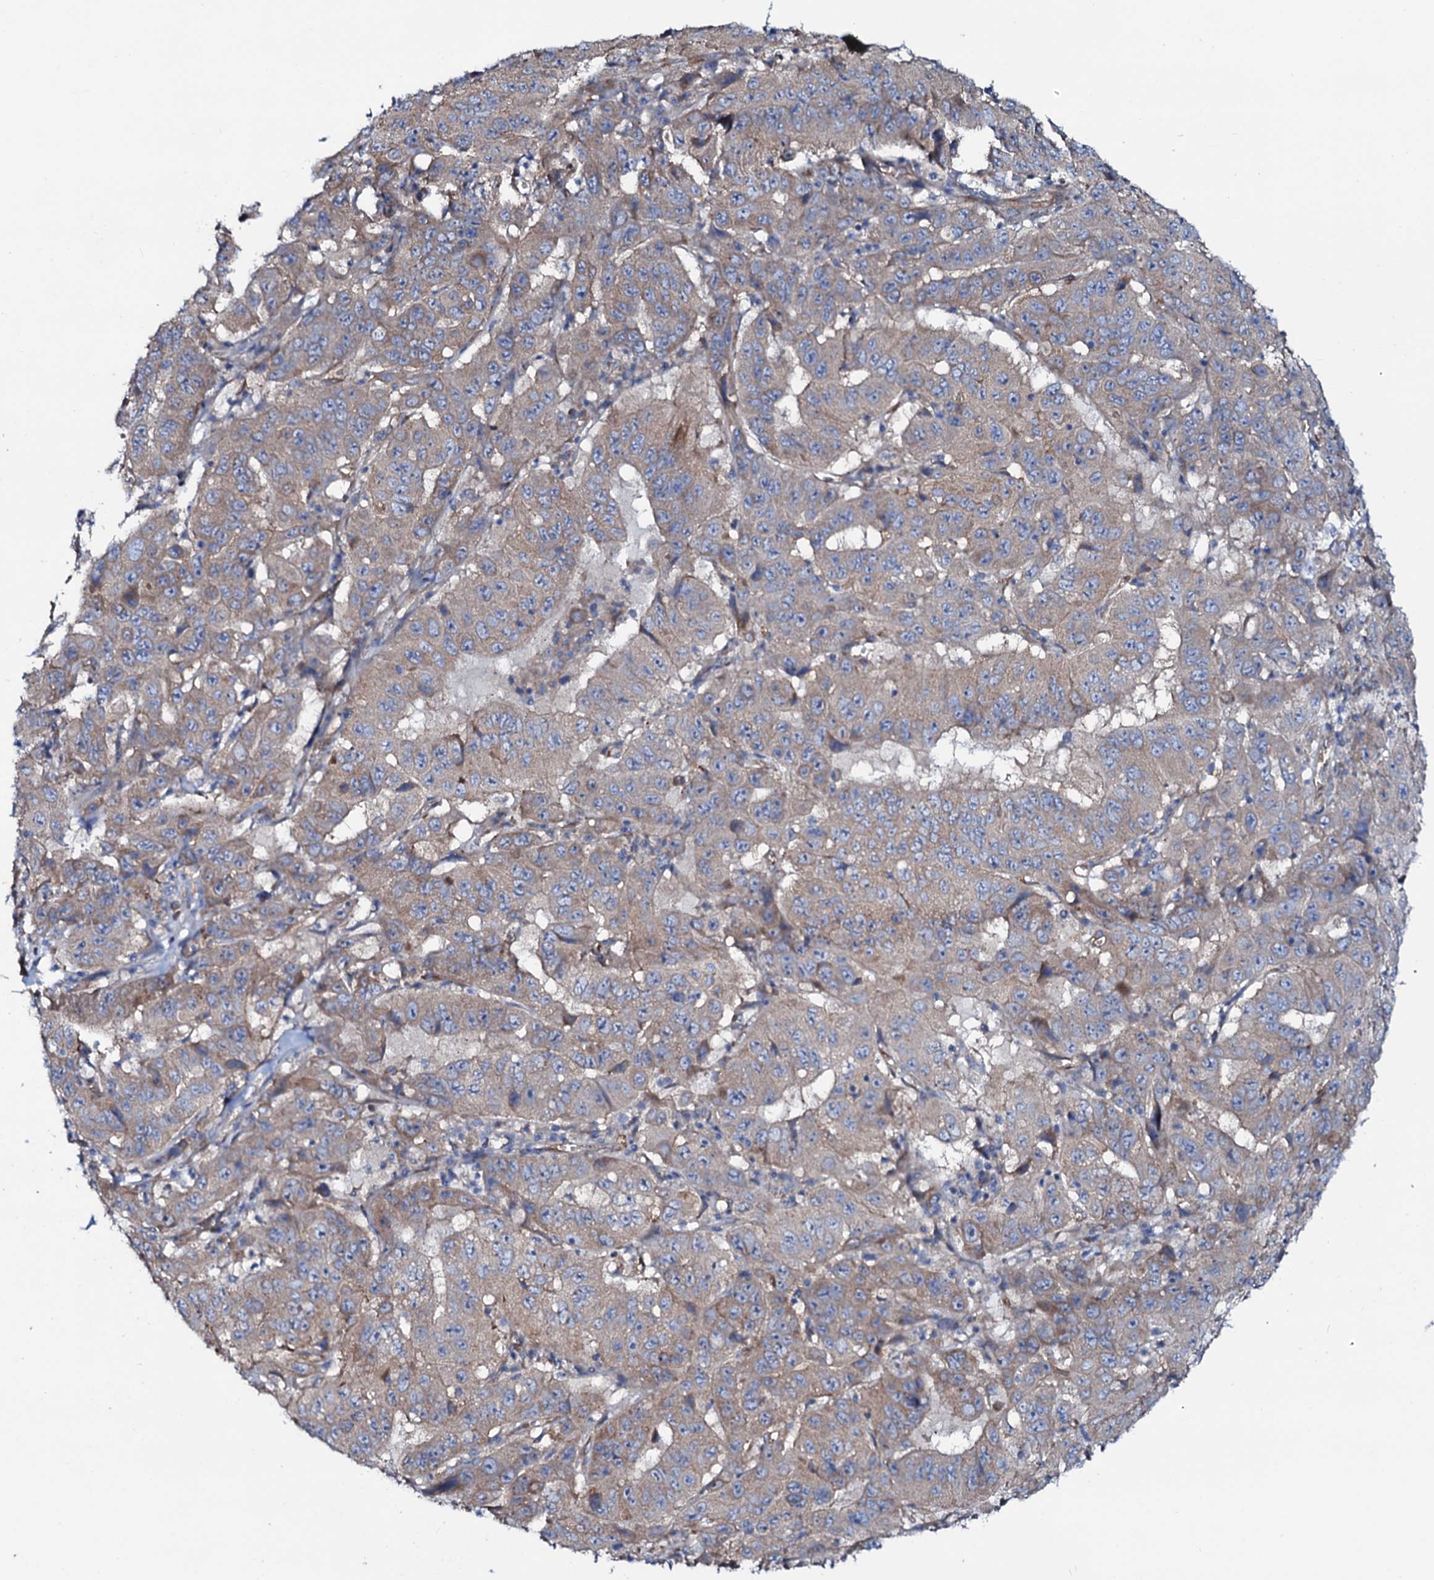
{"staining": {"intensity": "weak", "quantity": ">75%", "location": "cytoplasmic/membranous"}, "tissue": "pancreatic cancer", "cell_type": "Tumor cells", "image_type": "cancer", "snomed": [{"axis": "morphology", "description": "Adenocarcinoma, NOS"}, {"axis": "topography", "description": "Pancreas"}], "caption": "An image of human pancreatic cancer (adenocarcinoma) stained for a protein demonstrates weak cytoplasmic/membranous brown staining in tumor cells.", "gene": "STARD13", "patient": {"sex": "male", "age": 63}}